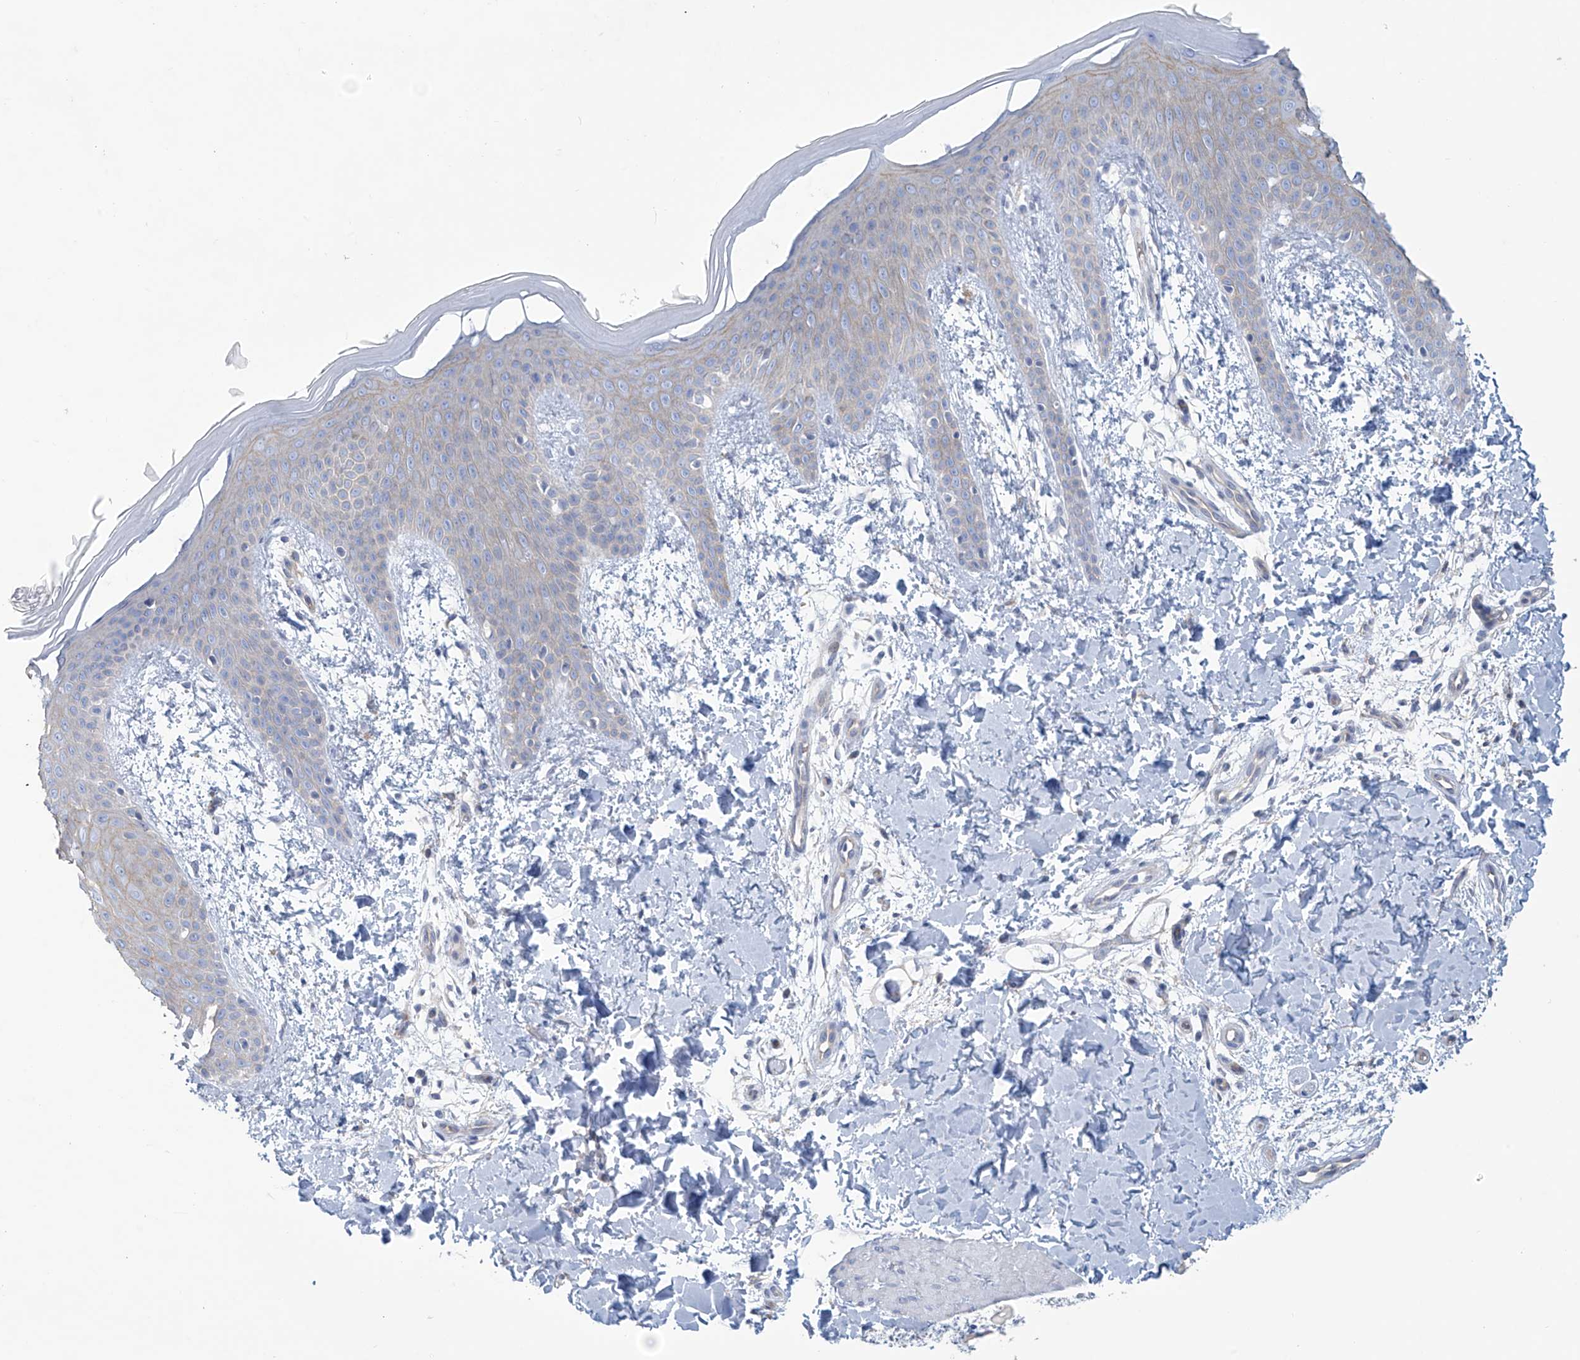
{"staining": {"intensity": "negative", "quantity": "none", "location": "none"}, "tissue": "skin", "cell_type": "Fibroblasts", "image_type": "normal", "snomed": [{"axis": "morphology", "description": "Normal tissue, NOS"}, {"axis": "topography", "description": "Skin"}], "caption": "The histopathology image reveals no staining of fibroblasts in benign skin.", "gene": "ABHD13", "patient": {"sex": "male", "age": 36}}